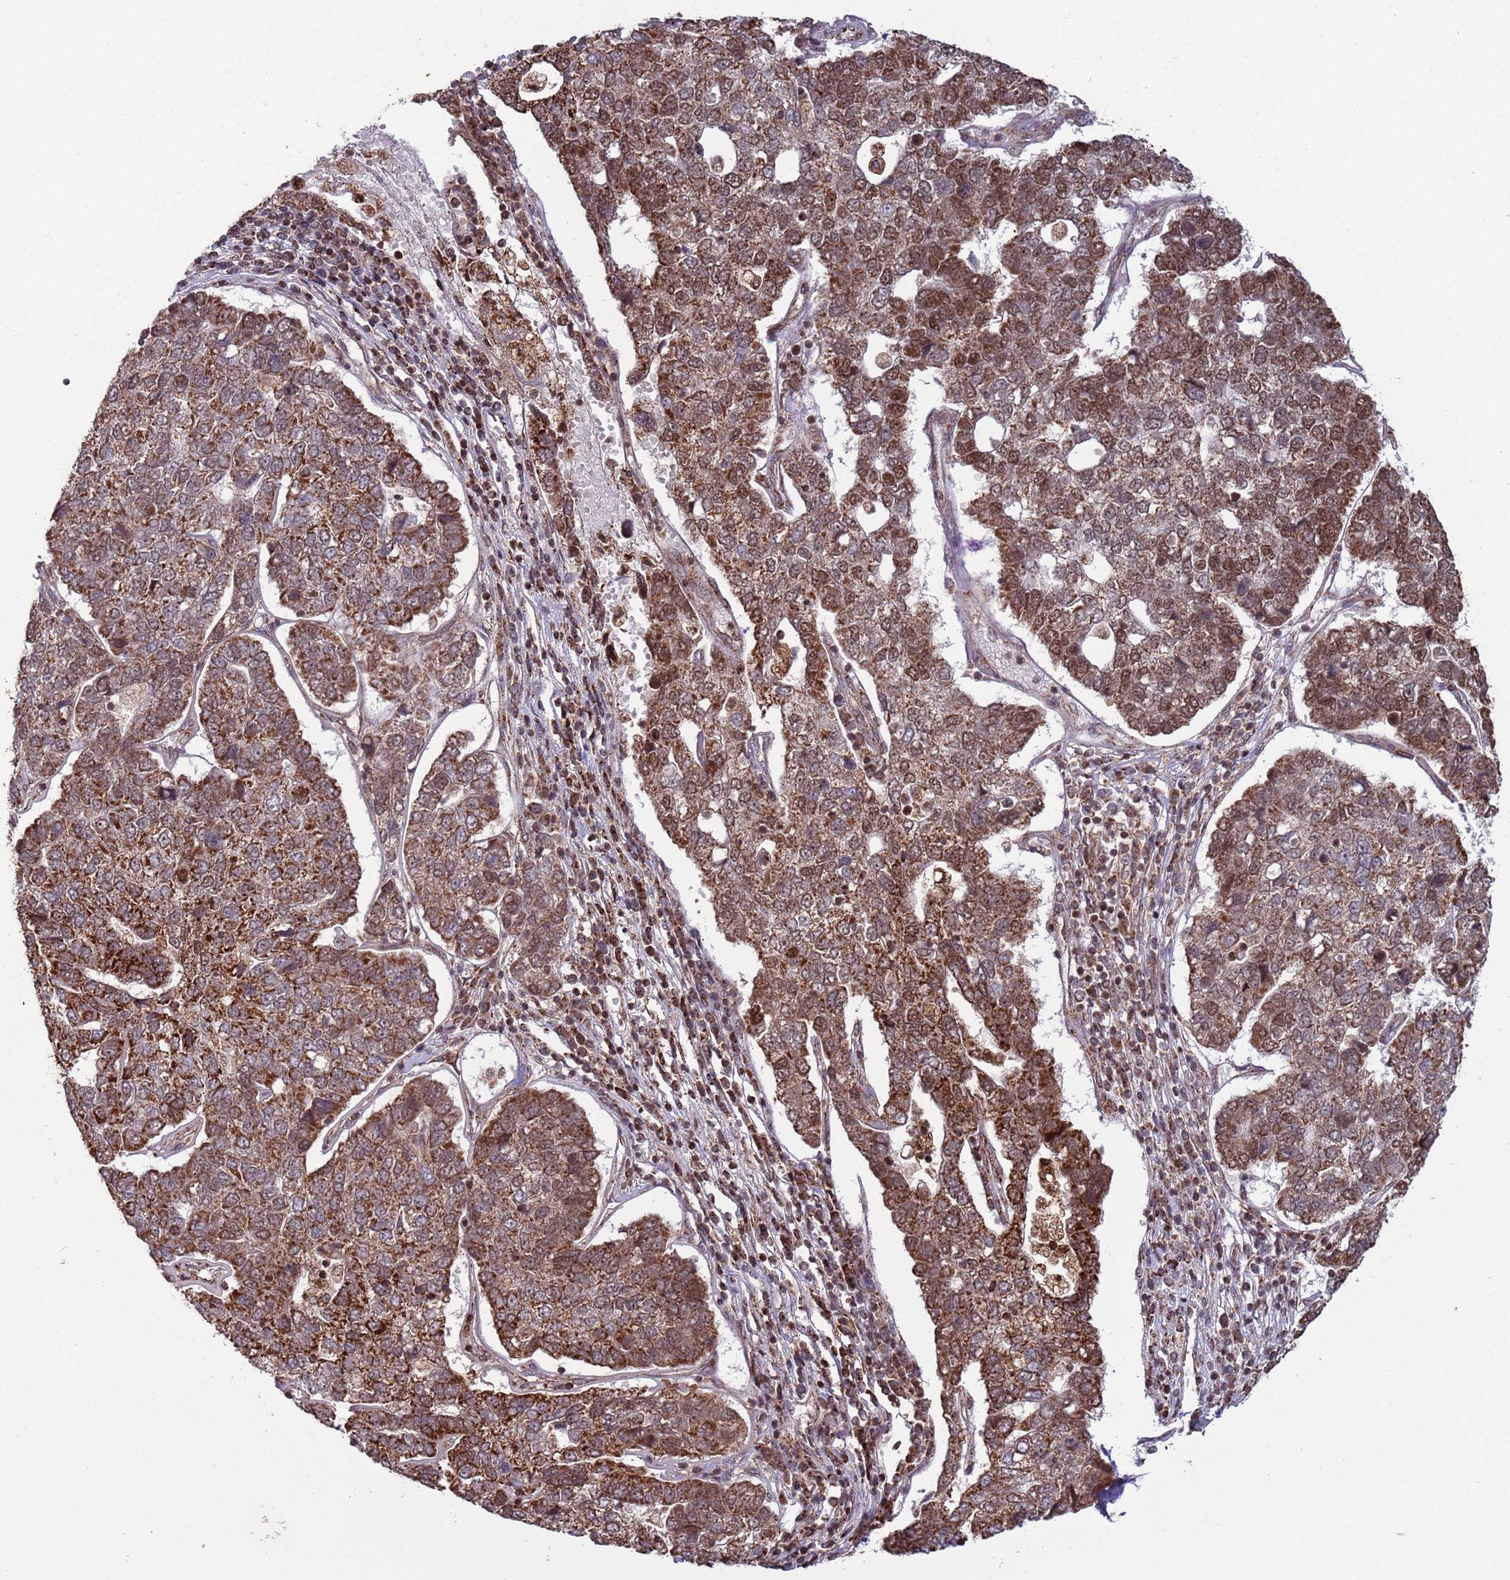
{"staining": {"intensity": "moderate", "quantity": ">75%", "location": "cytoplasmic/membranous,nuclear"}, "tissue": "pancreatic cancer", "cell_type": "Tumor cells", "image_type": "cancer", "snomed": [{"axis": "morphology", "description": "Adenocarcinoma, NOS"}, {"axis": "topography", "description": "Pancreas"}], "caption": "Protein expression analysis of human pancreatic cancer (adenocarcinoma) reveals moderate cytoplasmic/membranous and nuclear staining in approximately >75% of tumor cells.", "gene": "RCOR2", "patient": {"sex": "female", "age": 61}}